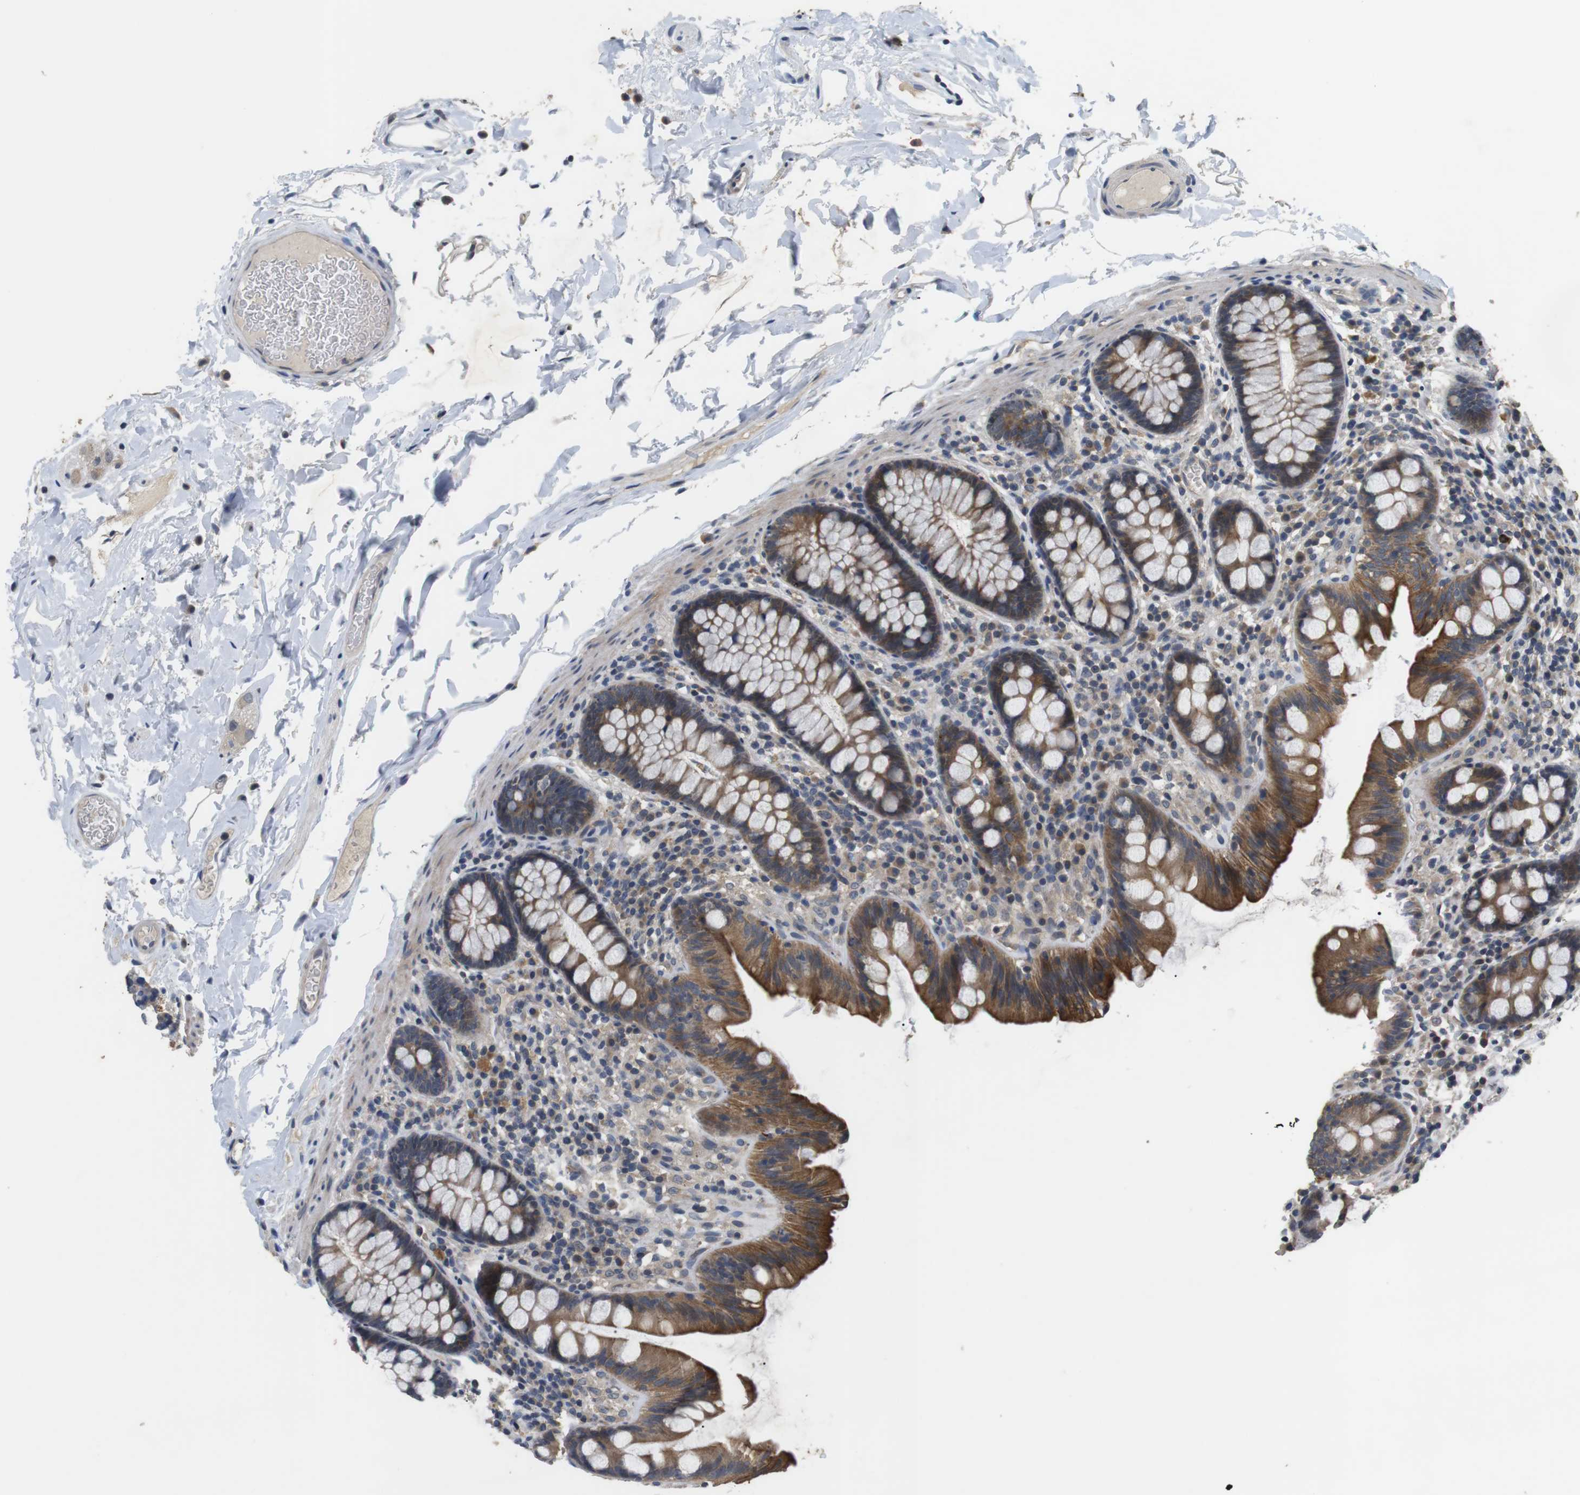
{"staining": {"intensity": "negative", "quantity": "none", "location": "none"}, "tissue": "colon", "cell_type": "Endothelial cells", "image_type": "normal", "snomed": [{"axis": "morphology", "description": "Normal tissue, NOS"}, {"axis": "topography", "description": "Colon"}], "caption": "This is a image of immunohistochemistry staining of benign colon, which shows no staining in endothelial cells.", "gene": "ADGRL3", "patient": {"sex": "female", "age": 80}}